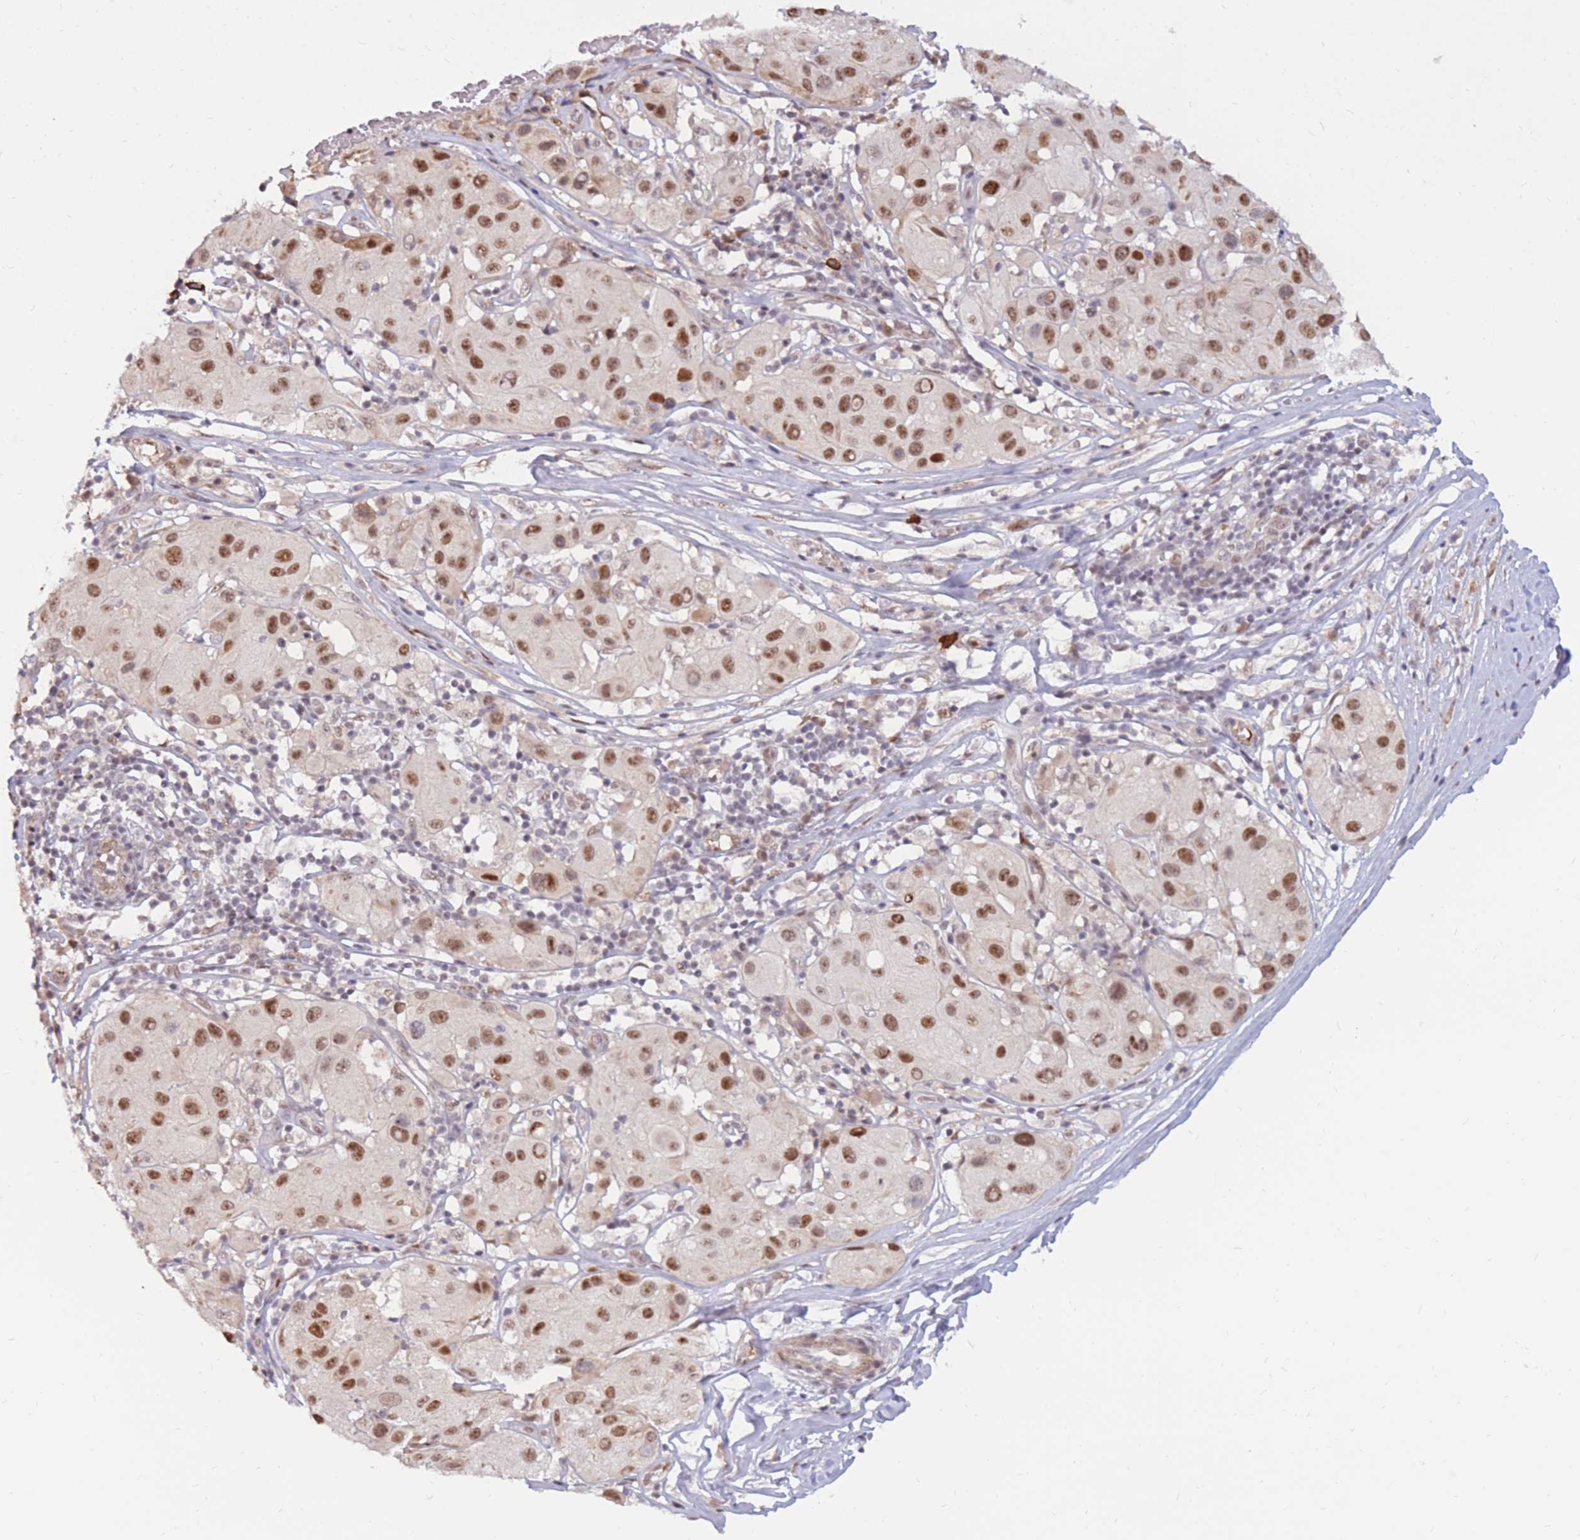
{"staining": {"intensity": "moderate", "quantity": ">75%", "location": "nuclear"}, "tissue": "melanoma", "cell_type": "Tumor cells", "image_type": "cancer", "snomed": [{"axis": "morphology", "description": "Malignant melanoma, Metastatic site"}, {"axis": "topography", "description": "Skin"}], "caption": "Malignant melanoma (metastatic site) tissue exhibits moderate nuclear expression in approximately >75% of tumor cells, visualized by immunohistochemistry.", "gene": "ERICH6B", "patient": {"sex": "male", "age": 41}}